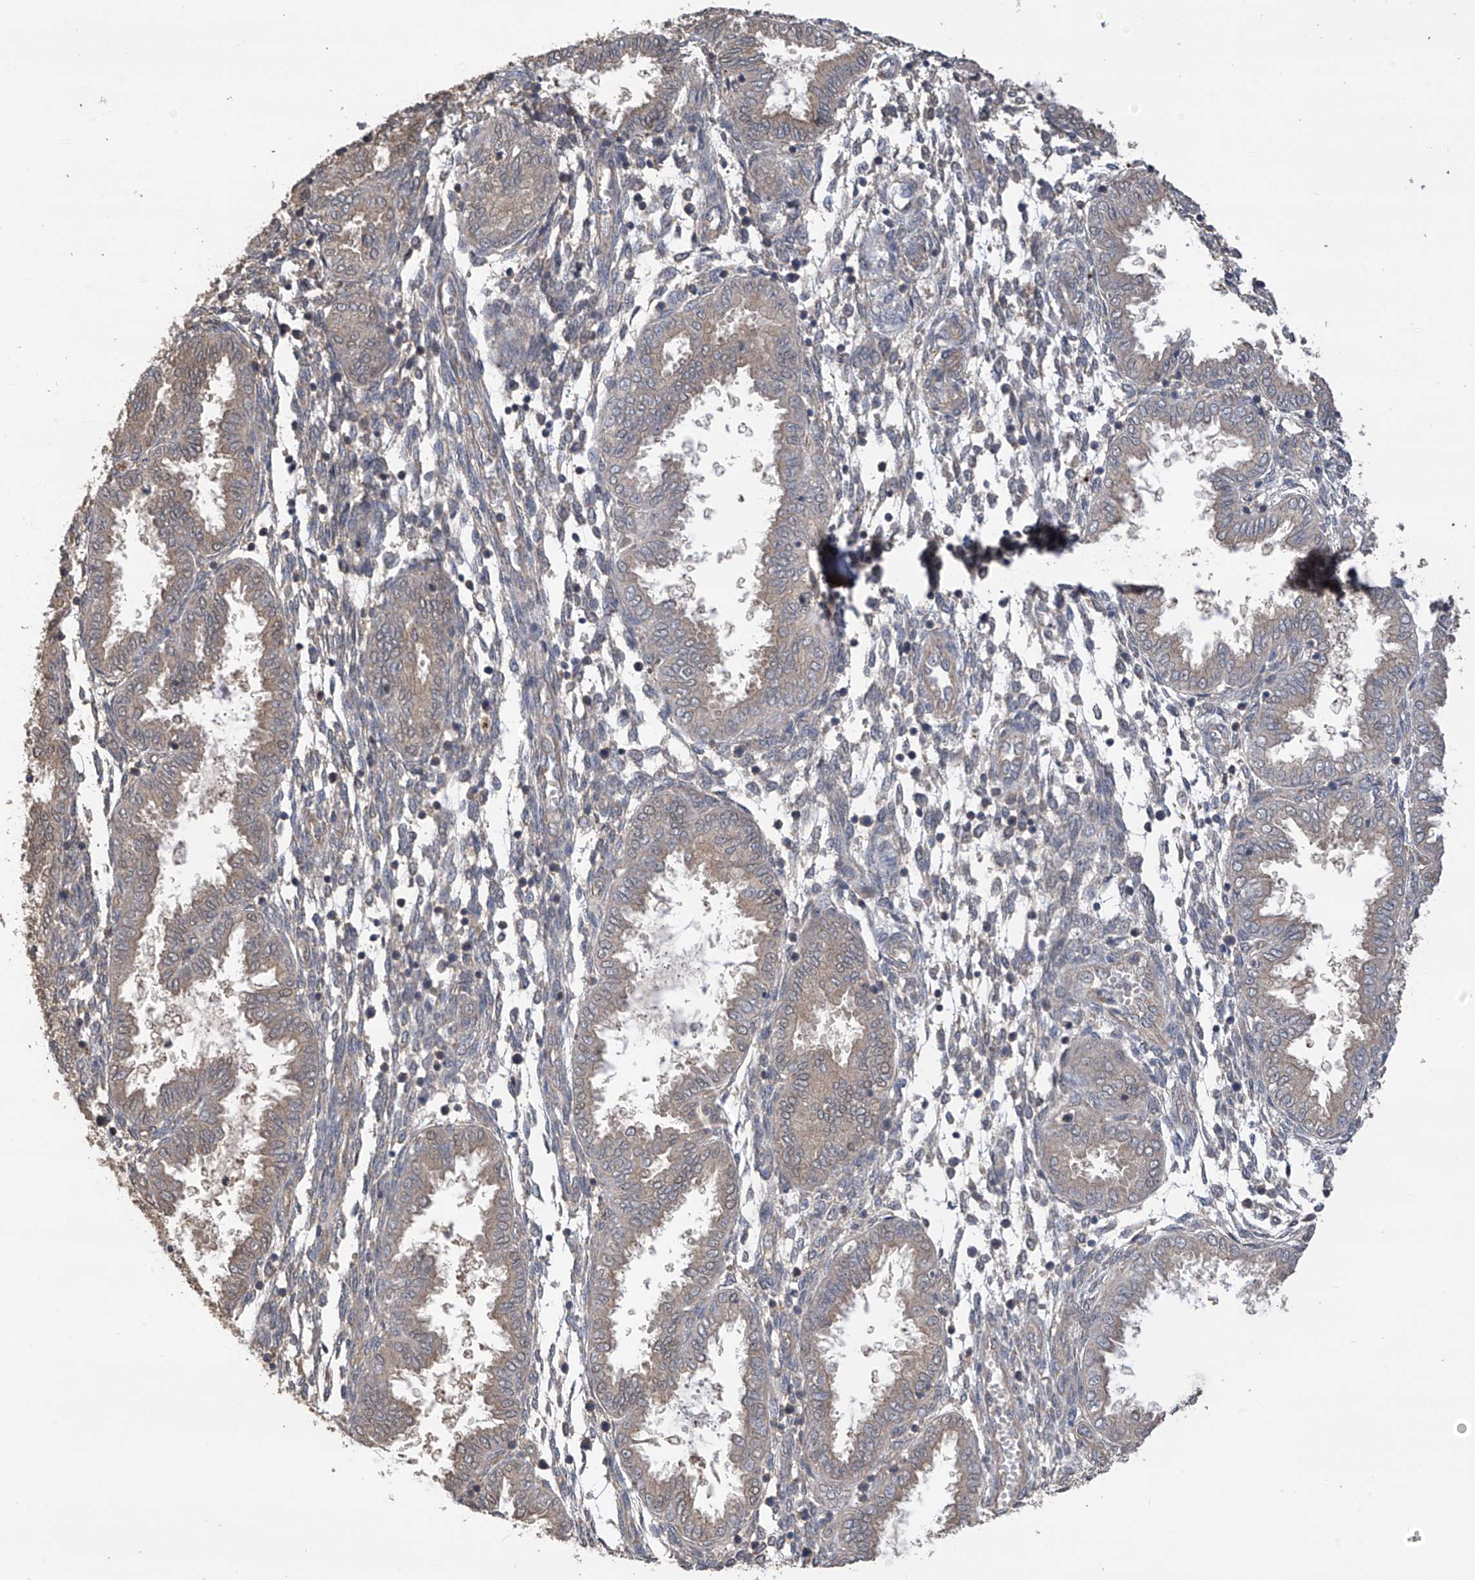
{"staining": {"intensity": "weak", "quantity": "<25%", "location": "cytoplasmic/membranous"}, "tissue": "endometrium", "cell_type": "Cells in endometrial stroma", "image_type": "normal", "snomed": [{"axis": "morphology", "description": "Normal tissue, NOS"}, {"axis": "topography", "description": "Endometrium"}], "caption": "DAB immunohistochemical staining of unremarkable endometrium exhibits no significant staining in cells in endometrial stroma. (DAB immunohistochemistry visualized using brightfield microscopy, high magnification).", "gene": "PHACTR4", "patient": {"sex": "female", "age": 33}}